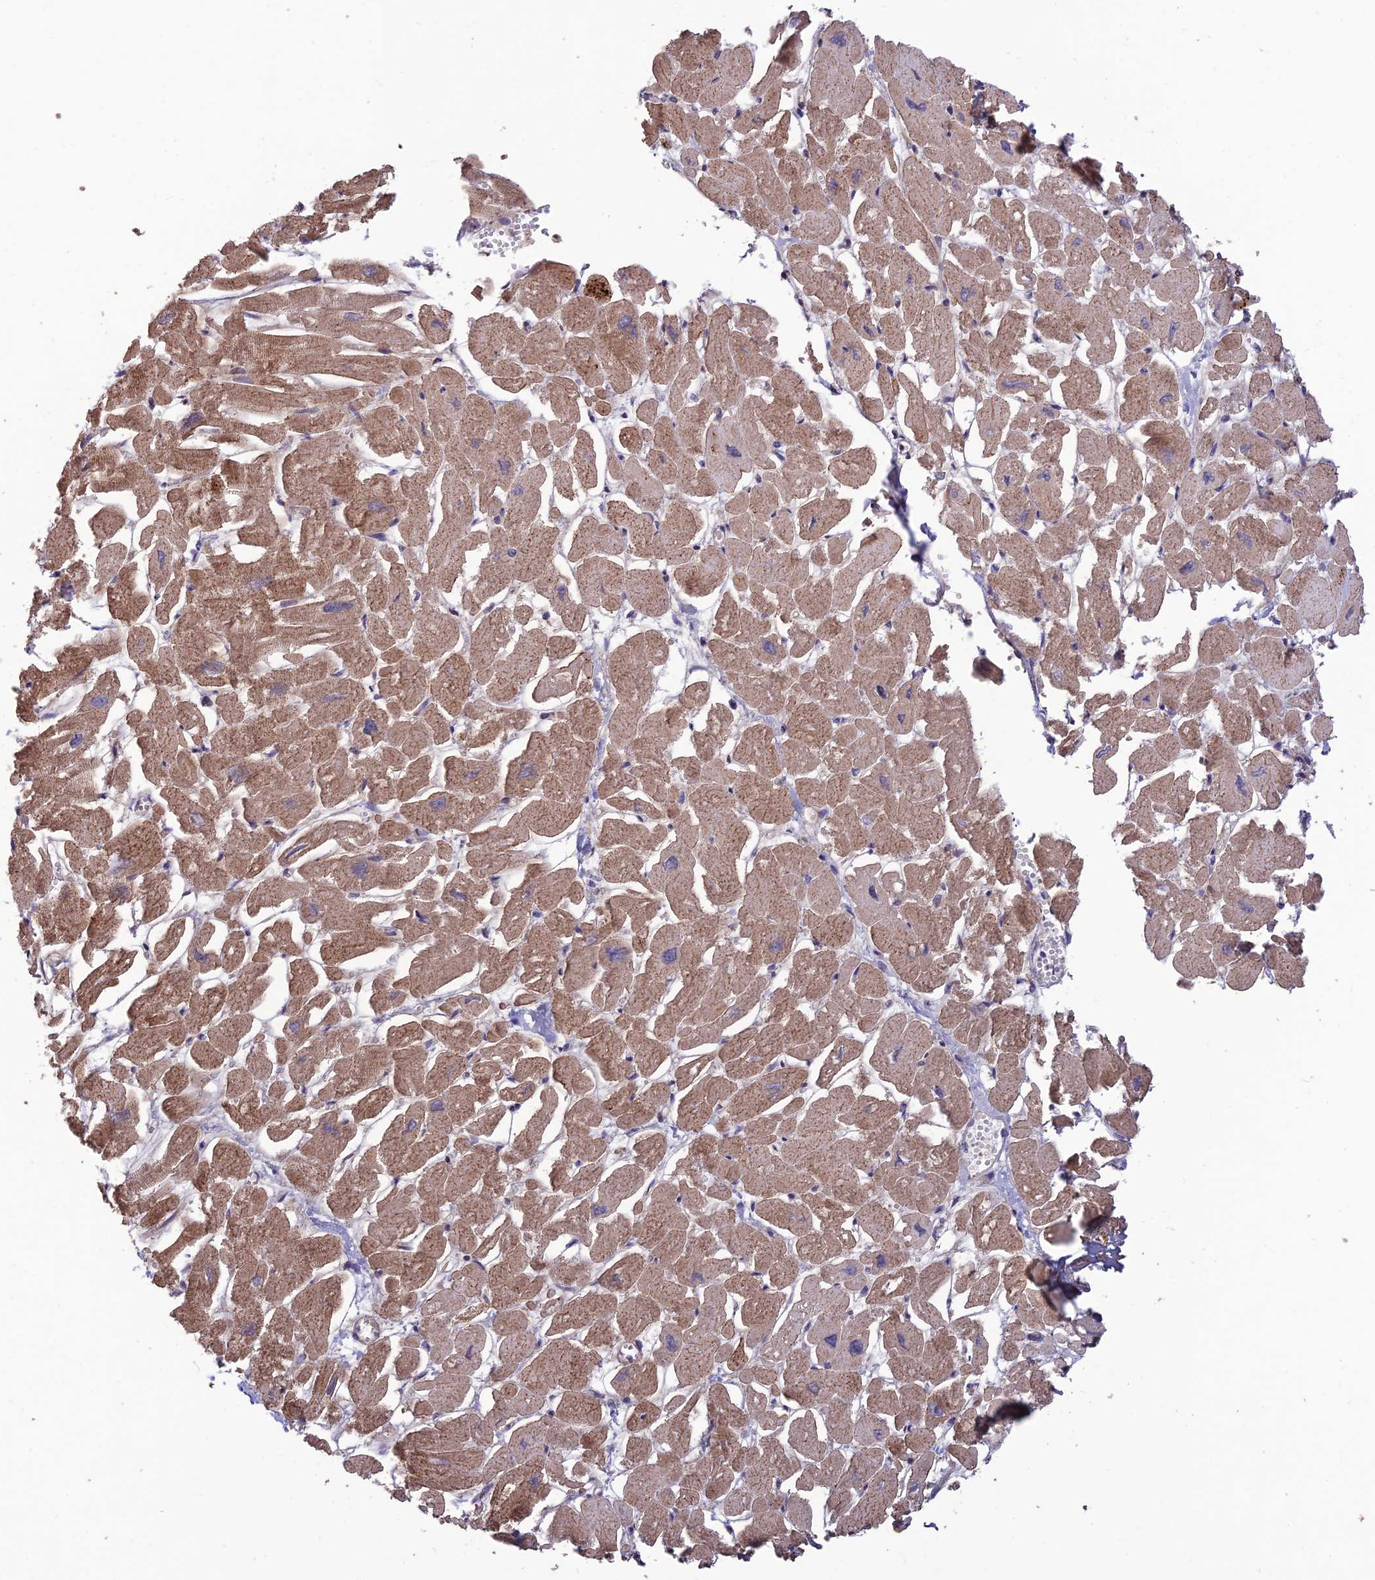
{"staining": {"intensity": "moderate", "quantity": ">75%", "location": "cytoplasmic/membranous"}, "tissue": "heart muscle", "cell_type": "Cardiomyocytes", "image_type": "normal", "snomed": [{"axis": "morphology", "description": "Normal tissue, NOS"}, {"axis": "topography", "description": "Heart"}], "caption": "Immunohistochemistry staining of benign heart muscle, which displays medium levels of moderate cytoplasmic/membranous positivity in approximately >75% of cardiomyocytes indicating moderate cytoplasmic/membranous protein expression. The staining was performed using DAB (3,3'-diaminobenzidine) (brown) for protein detection and nuclei were counterstained in hematoxylin (blue).", "gene": "PAGR1", "patient": {"sex": "male", "age": 54}}